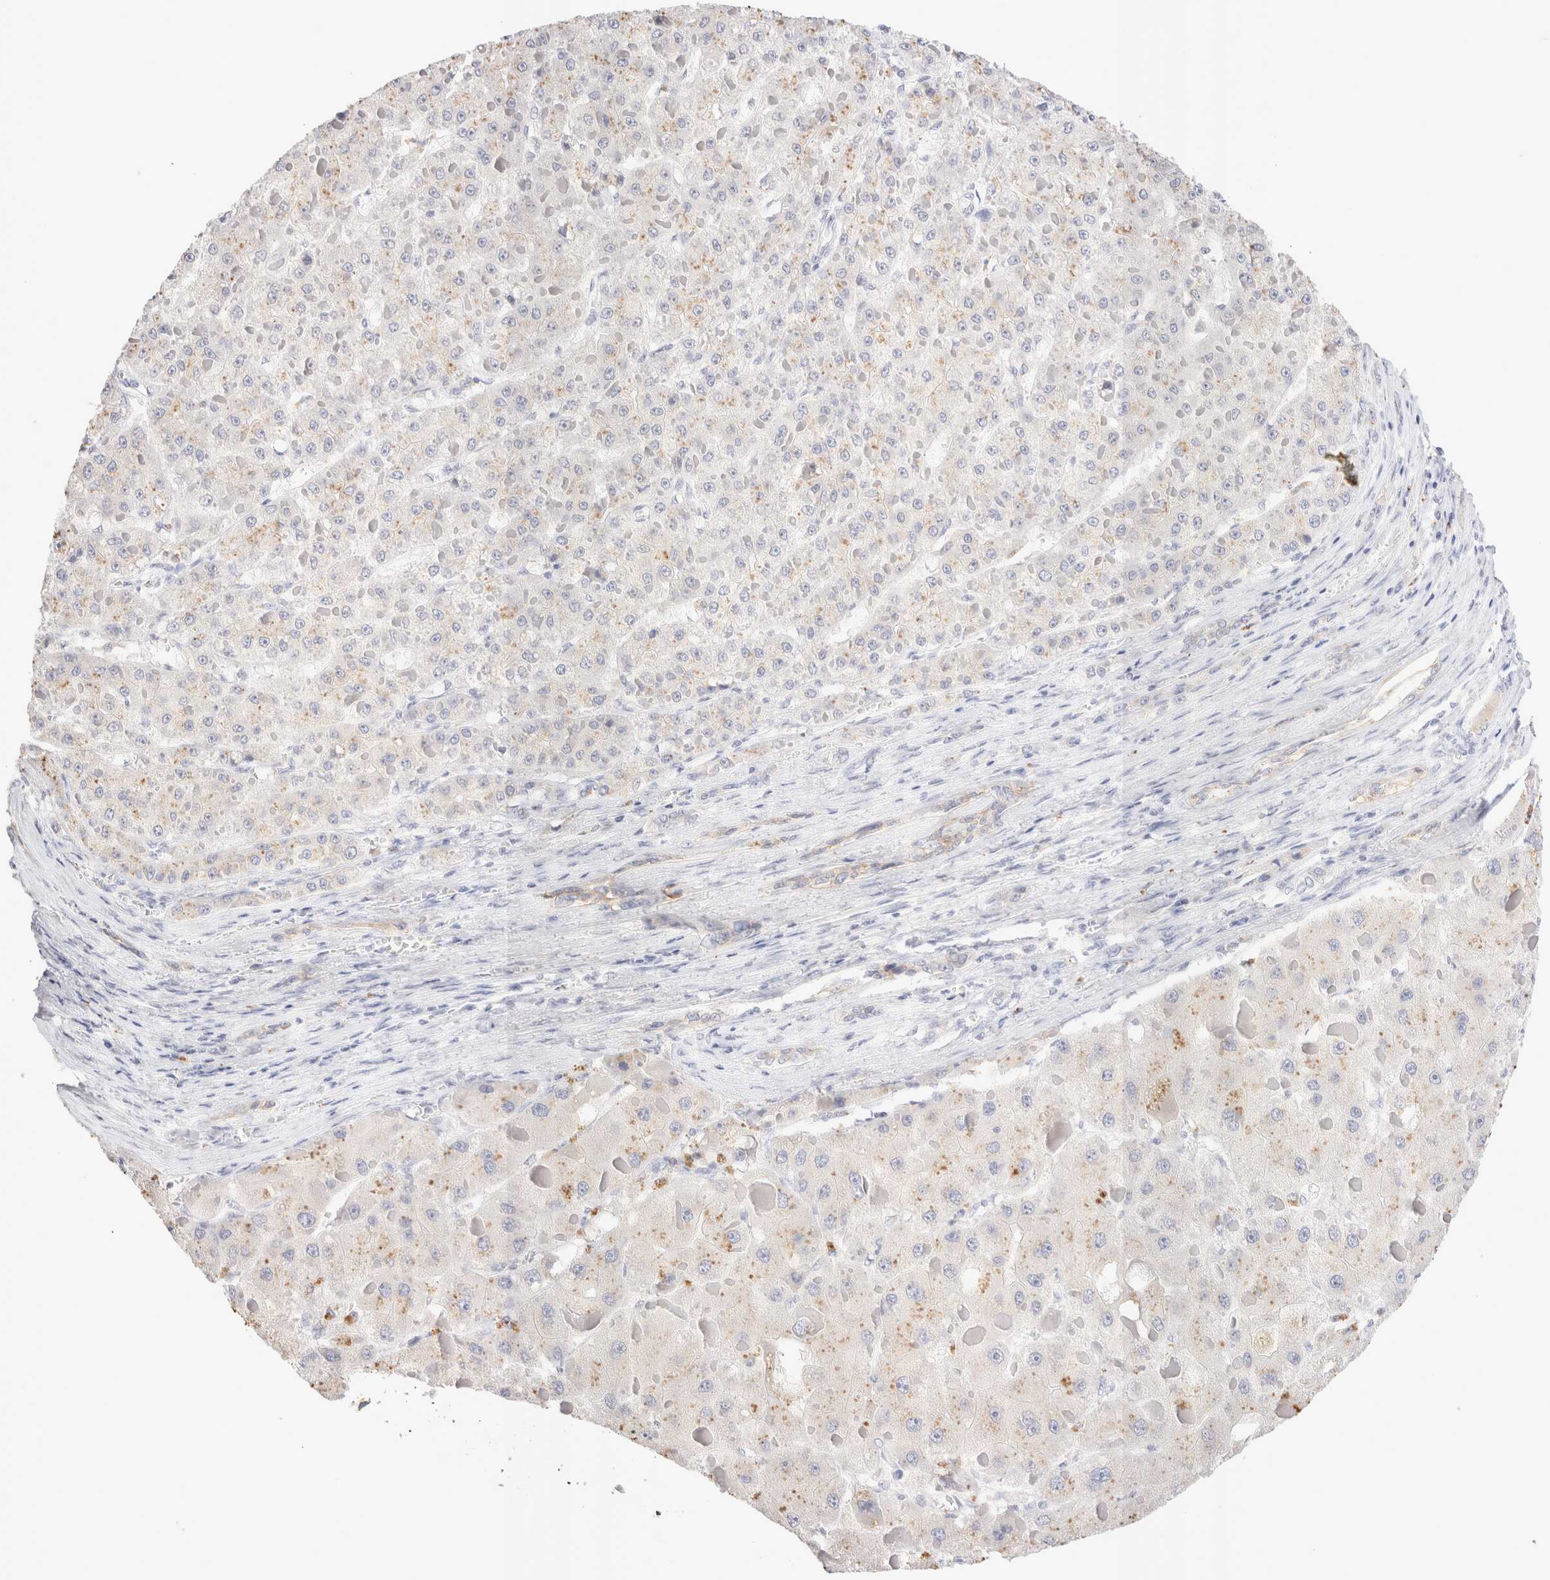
{"staining": {"intensity": "weak", "quantity": "25%-75%", "location": "cytoplasmic/membranous"}, "tissue": "liver cancer", "cell_type": "Tumor cells", "image_type": "cancer", "snomed": [{"axis": "morphology", "description": "Carcinoma, Hepatocellular, NOS"}, {"axis": "topography", "description": "Liver"}], "caption": "The micrograph shows a brown stain indicating the presence of a protein in the cytoplasmic/membranous of tumor cells in liver cancer (hepatocellular carcinoma). (IHC, brightfield microscopy, high magnification).", "gene": "EPCAM", "patient": {"sex": "female", "age": 73}}